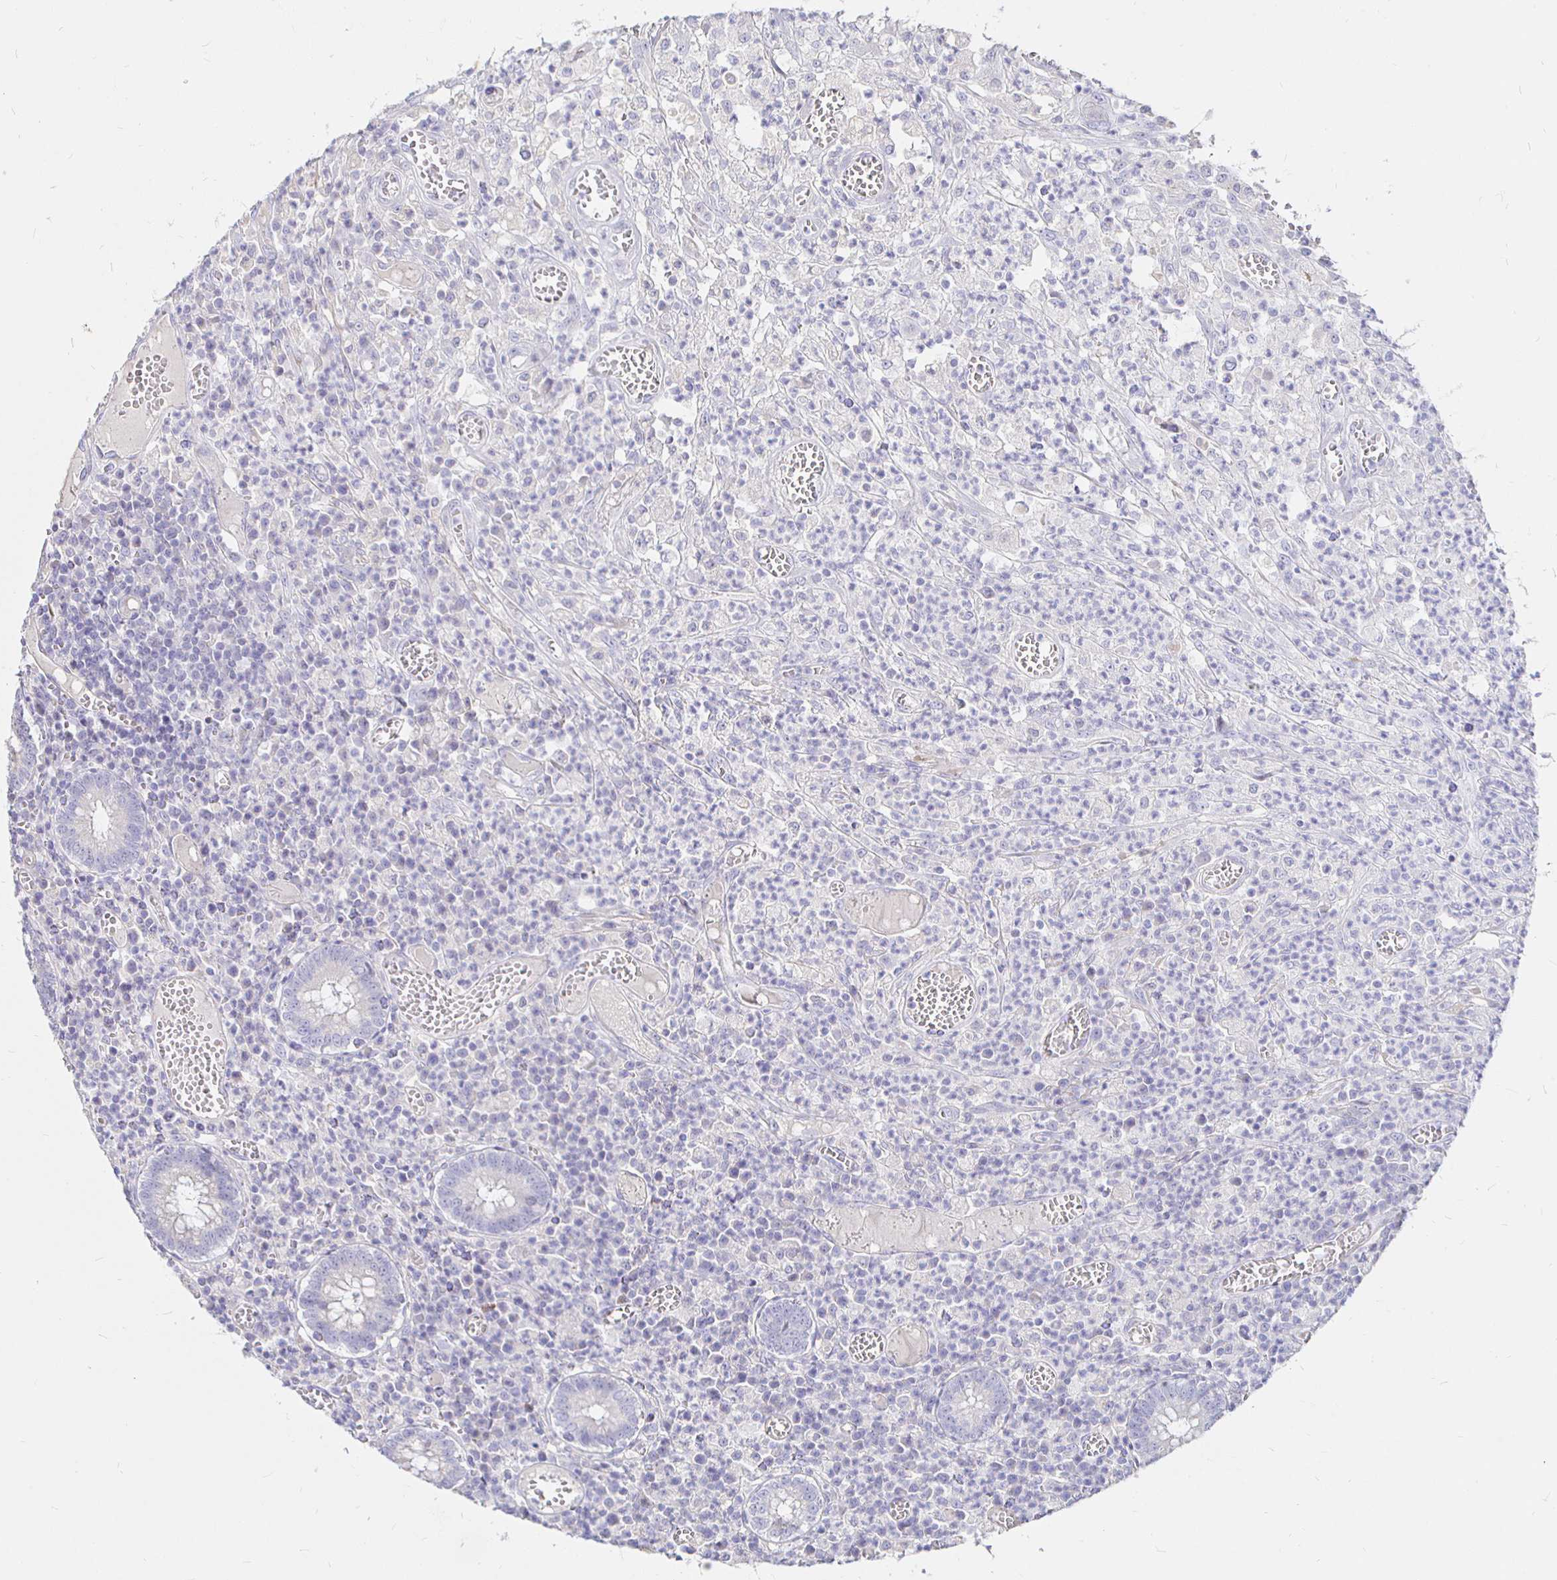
{"staining": {"intensity": "negative", "quantity": "none", "location": "none"}, "tissue": "colorectal cancer", "cell_type": "Tumor cells", "image_type": "cancer", "snomed": [{"axis": "morphology", "description": "Normal tissue, NOS"}, {"axis": "morphology", "description": "Adenocarcinoma, NOS"}, {"axis": "topography", "description": "Colon"}], "caption": "DAB immunohistochemical staining of human colorectal cancer (adenocarcinoma) demonstrates no significant positivity in tumor cells.", "gene": "NECAB1", "patient": {"sex": "male", "age": 65}}